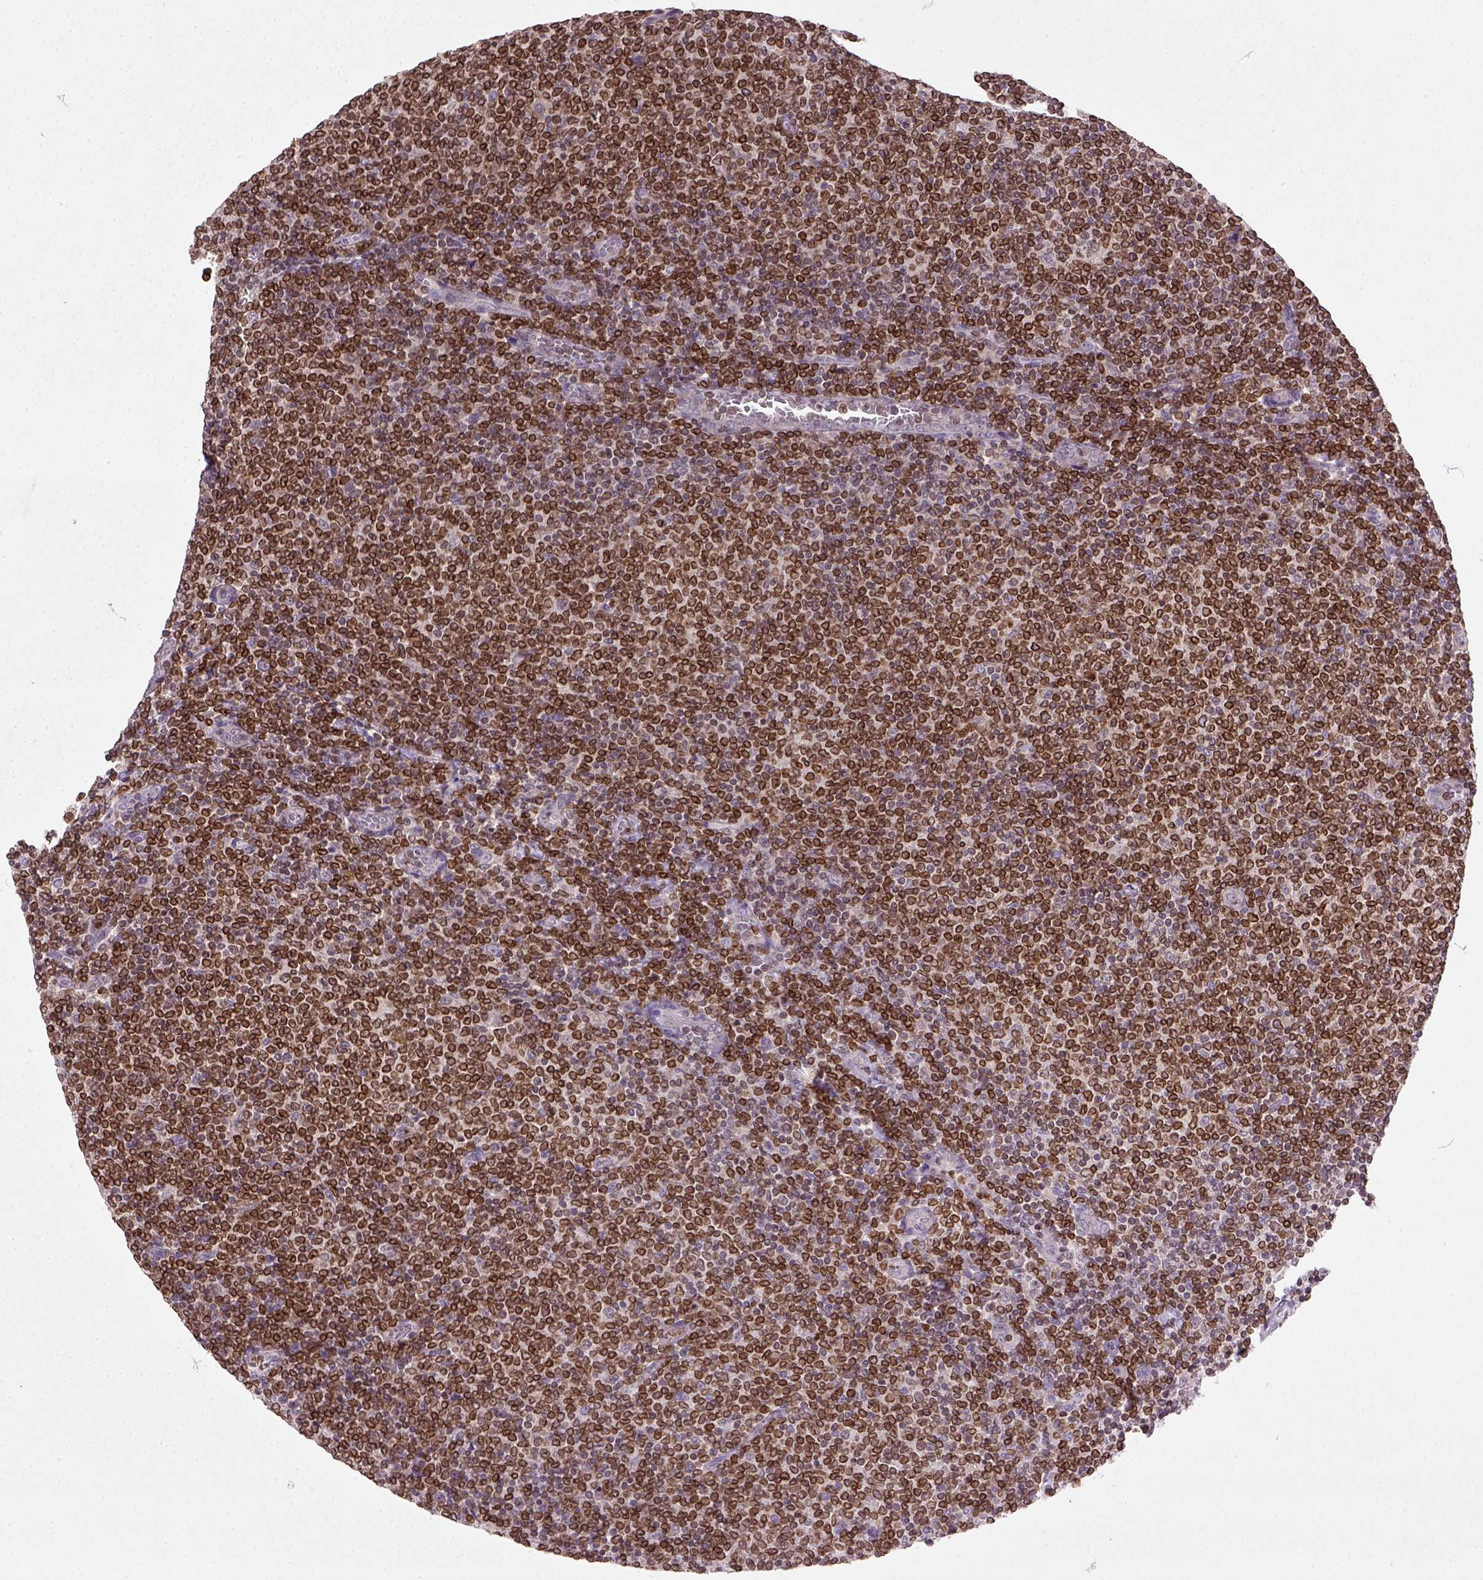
{"staining": {"intensity": "moderate", "quantity": ">75%", "location": "cytoplasmic/membranous,nuclear"}, "tissue": "lymphoma", "cell_type": "Tumor cells", "image_type": "cancer", "snomed": [{"axis": "morphology", "description": "Malignant lymphoma, non-Hodgkin's type, Low grade"}, {"axis": "topography", "description": "Lymph node"}], "caption": "Moderate cytoplasmic/membranous and nuclear positivity for a protein is appreciated in approximately >75% of tumor cells of malignant lymphoma, non-Hodgkin's type (low-grade) using immunohistochemistry.", "gene": "NUDT3", "patient": {"sex": "male", "age": 52}}